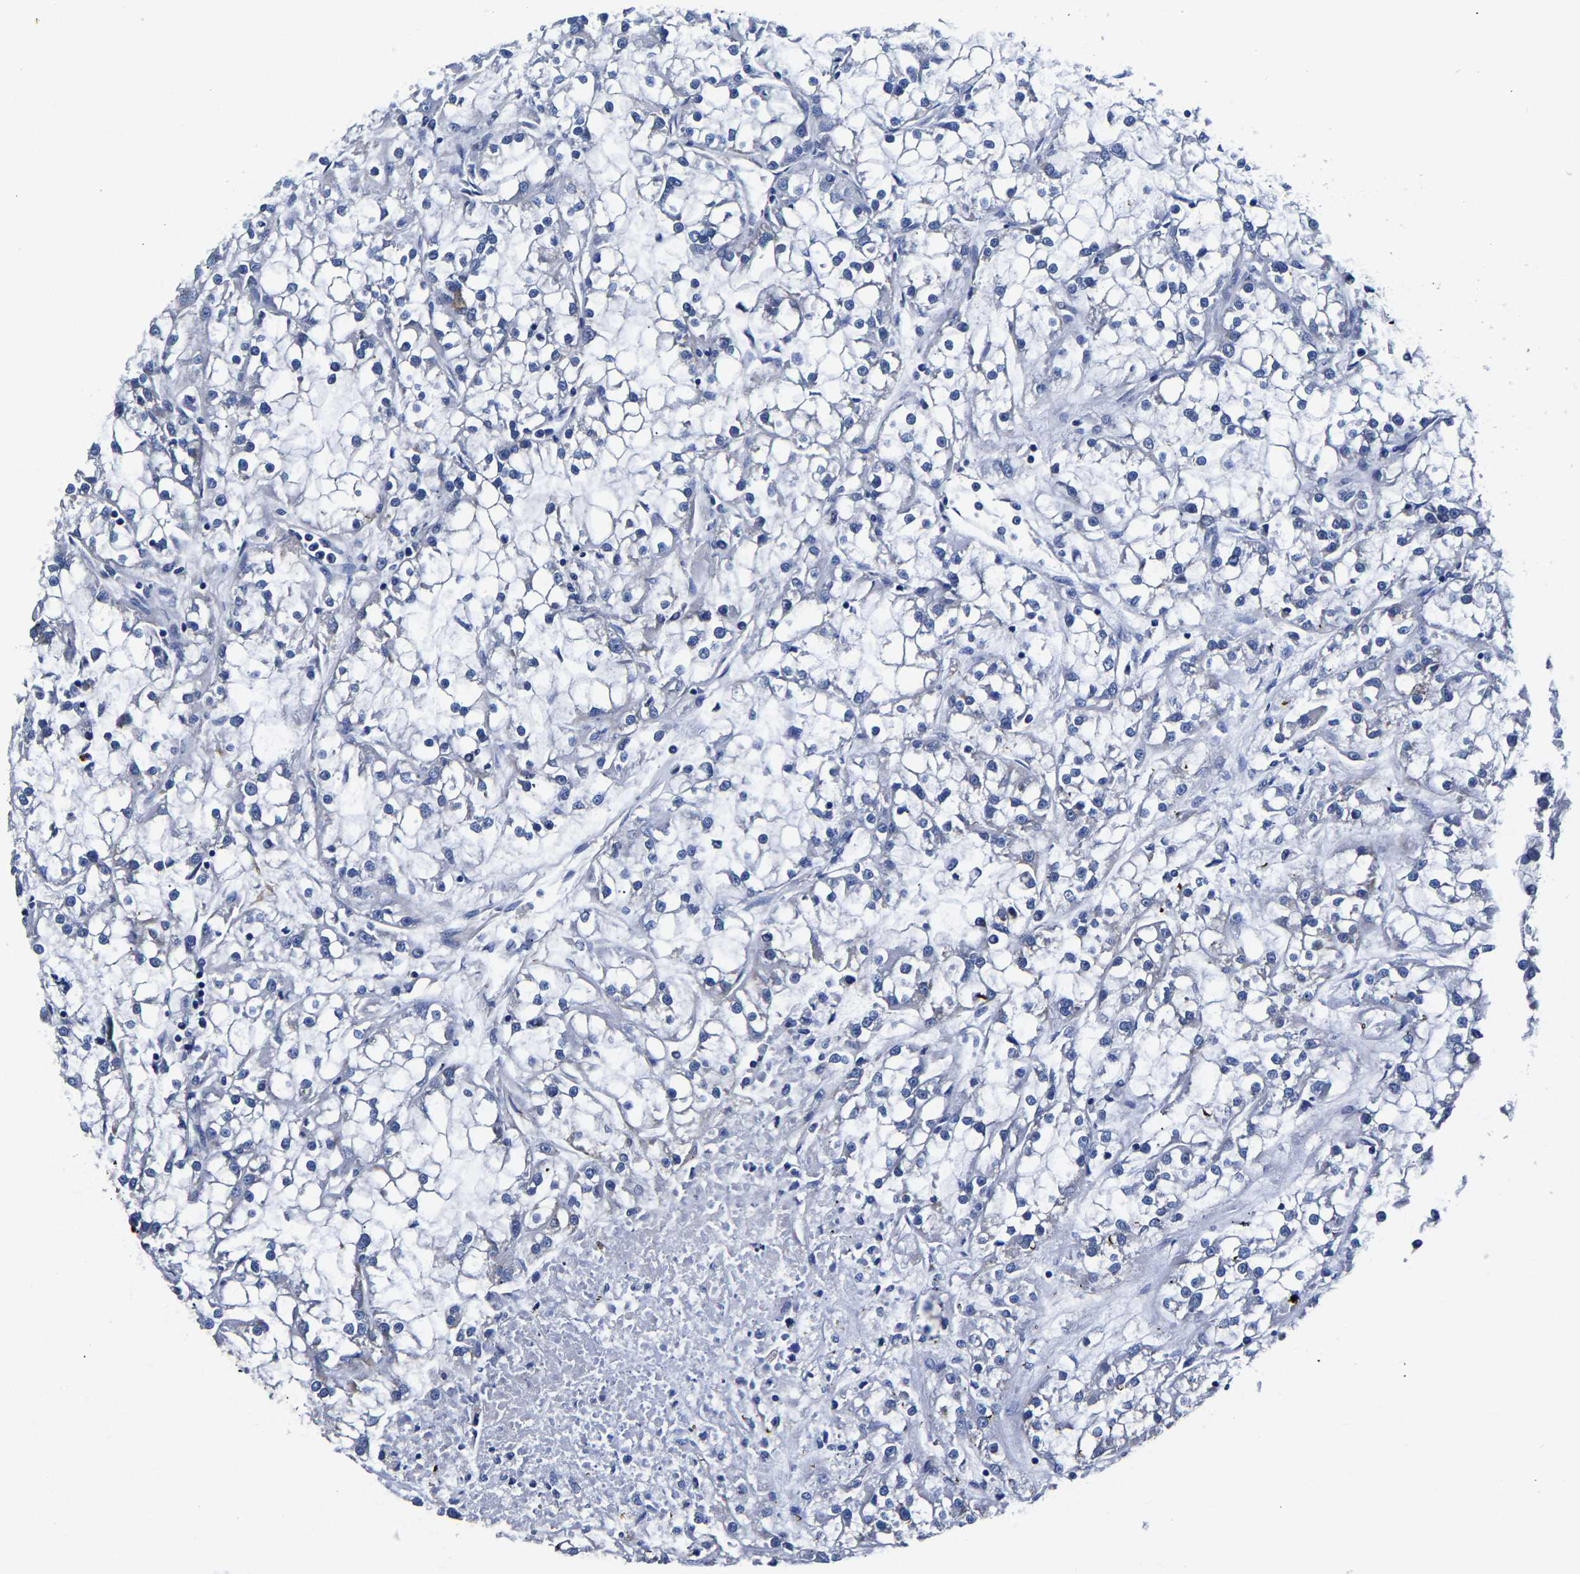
{"staining": {"intensity": "negative", "quantity": "none", "location": "none"}, "tissue": "renal cancer", "cell_type": "Tumor cells", "image_type": "cancer", "snomed": [{"axis": "morphology", "description": "Adenocarcinoma, NOS"}, {"axis": "topography", "description": "Kidney"}], "caption": "This image is of renal cancer stained with immunohistochemistry to label a protein in brown with the nuclei are counter-stained blue. There is no expression in tumor cells. The staining is performed using DAB (3,3'-diaminobenzidine) brown chromogen with nuclei counter-stained in using hematoxylin.", "gene": "KCTD17", "patient": {"sex": "female", "age": 52}}